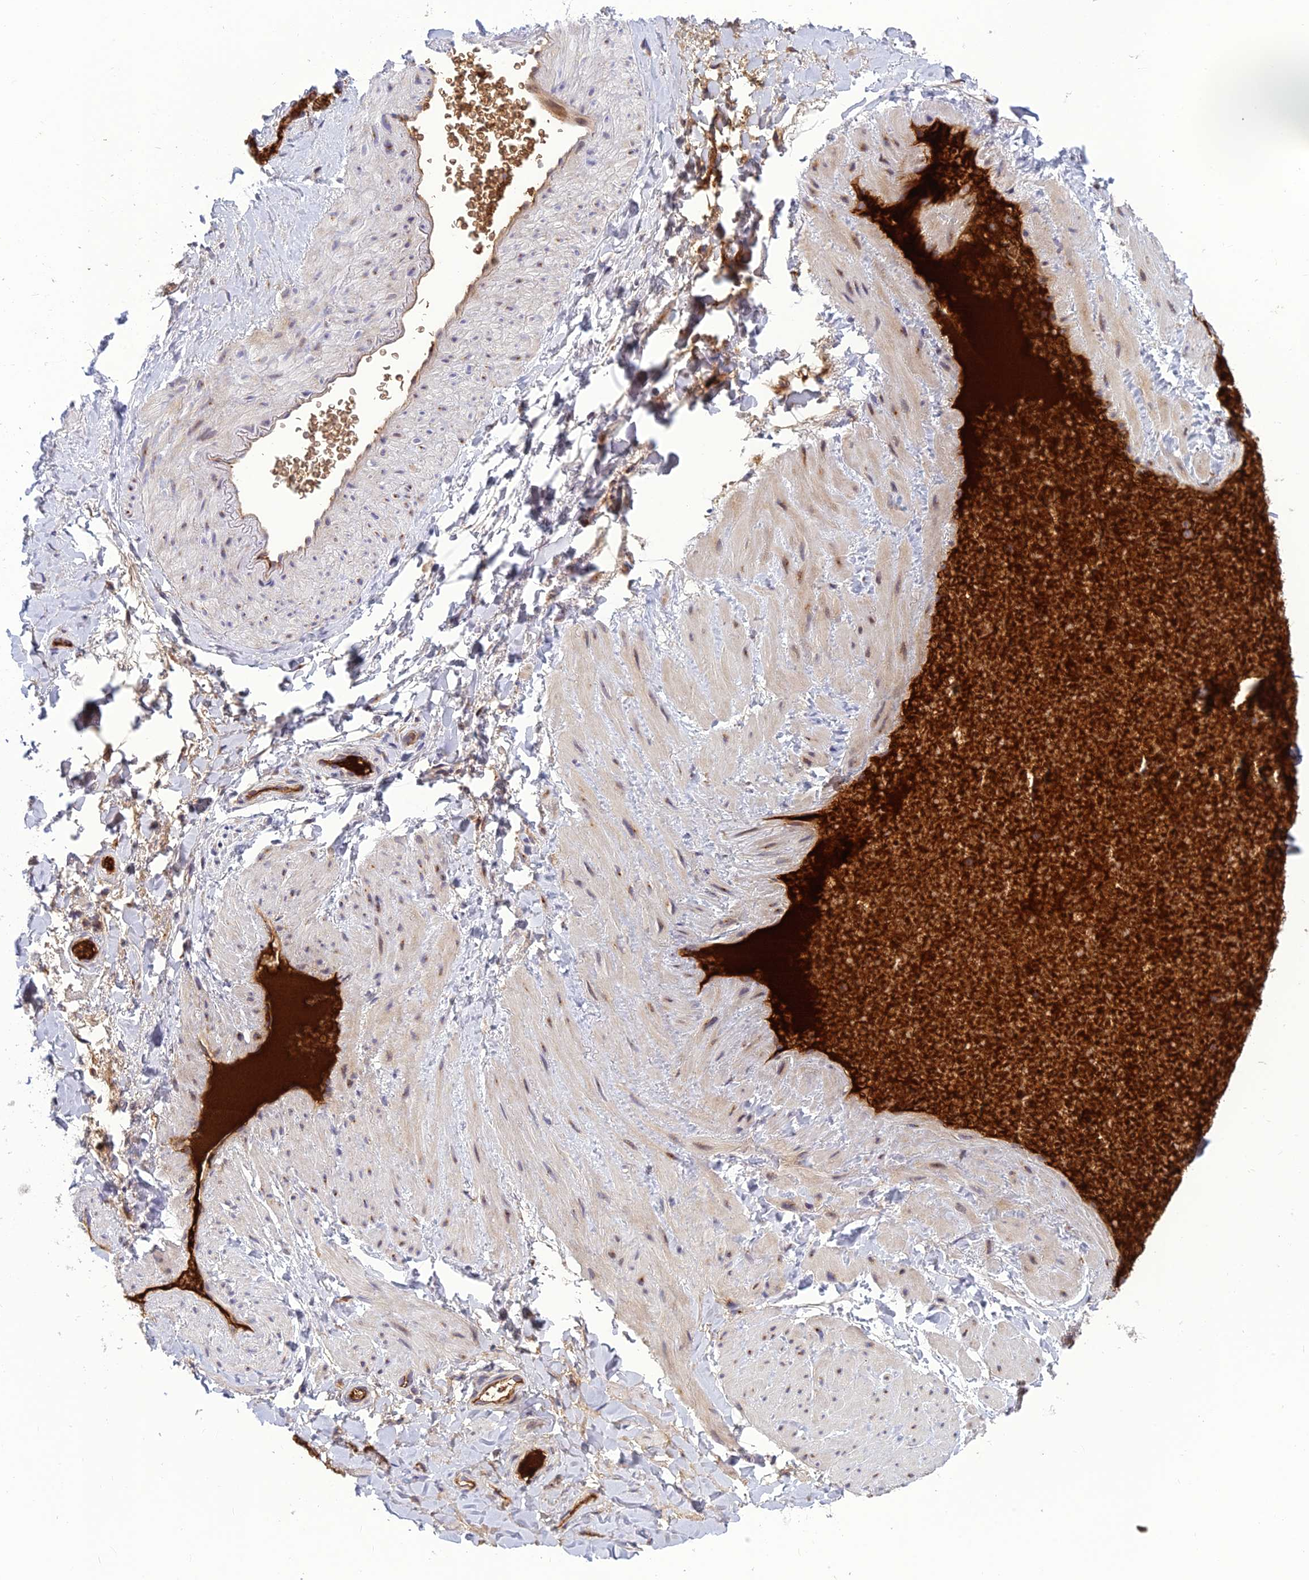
{"staining": {"intensity": "weak", "quantity": "25%-75%", "location": "cytoplasmic/membranous"}, "tissue": "adipose tissue", "cell_type": "Adipocytes", "image_type": "normal", "snomed": [{"axis": "morphology", "description": "Normal tissue, NOS"}, {"axis": "topography", "description": "Soft tissue"}, {"axis": "topography", "description": "Vascular tissue"}], "caption": "Adipocytes exhibit low levels of weak cytoplasmic/membranous expression in approximately 25%-75% of cells in normal adipose tissue.", "gene": "CLEC11A", "patient": {"sex": "male", "age": 54}}